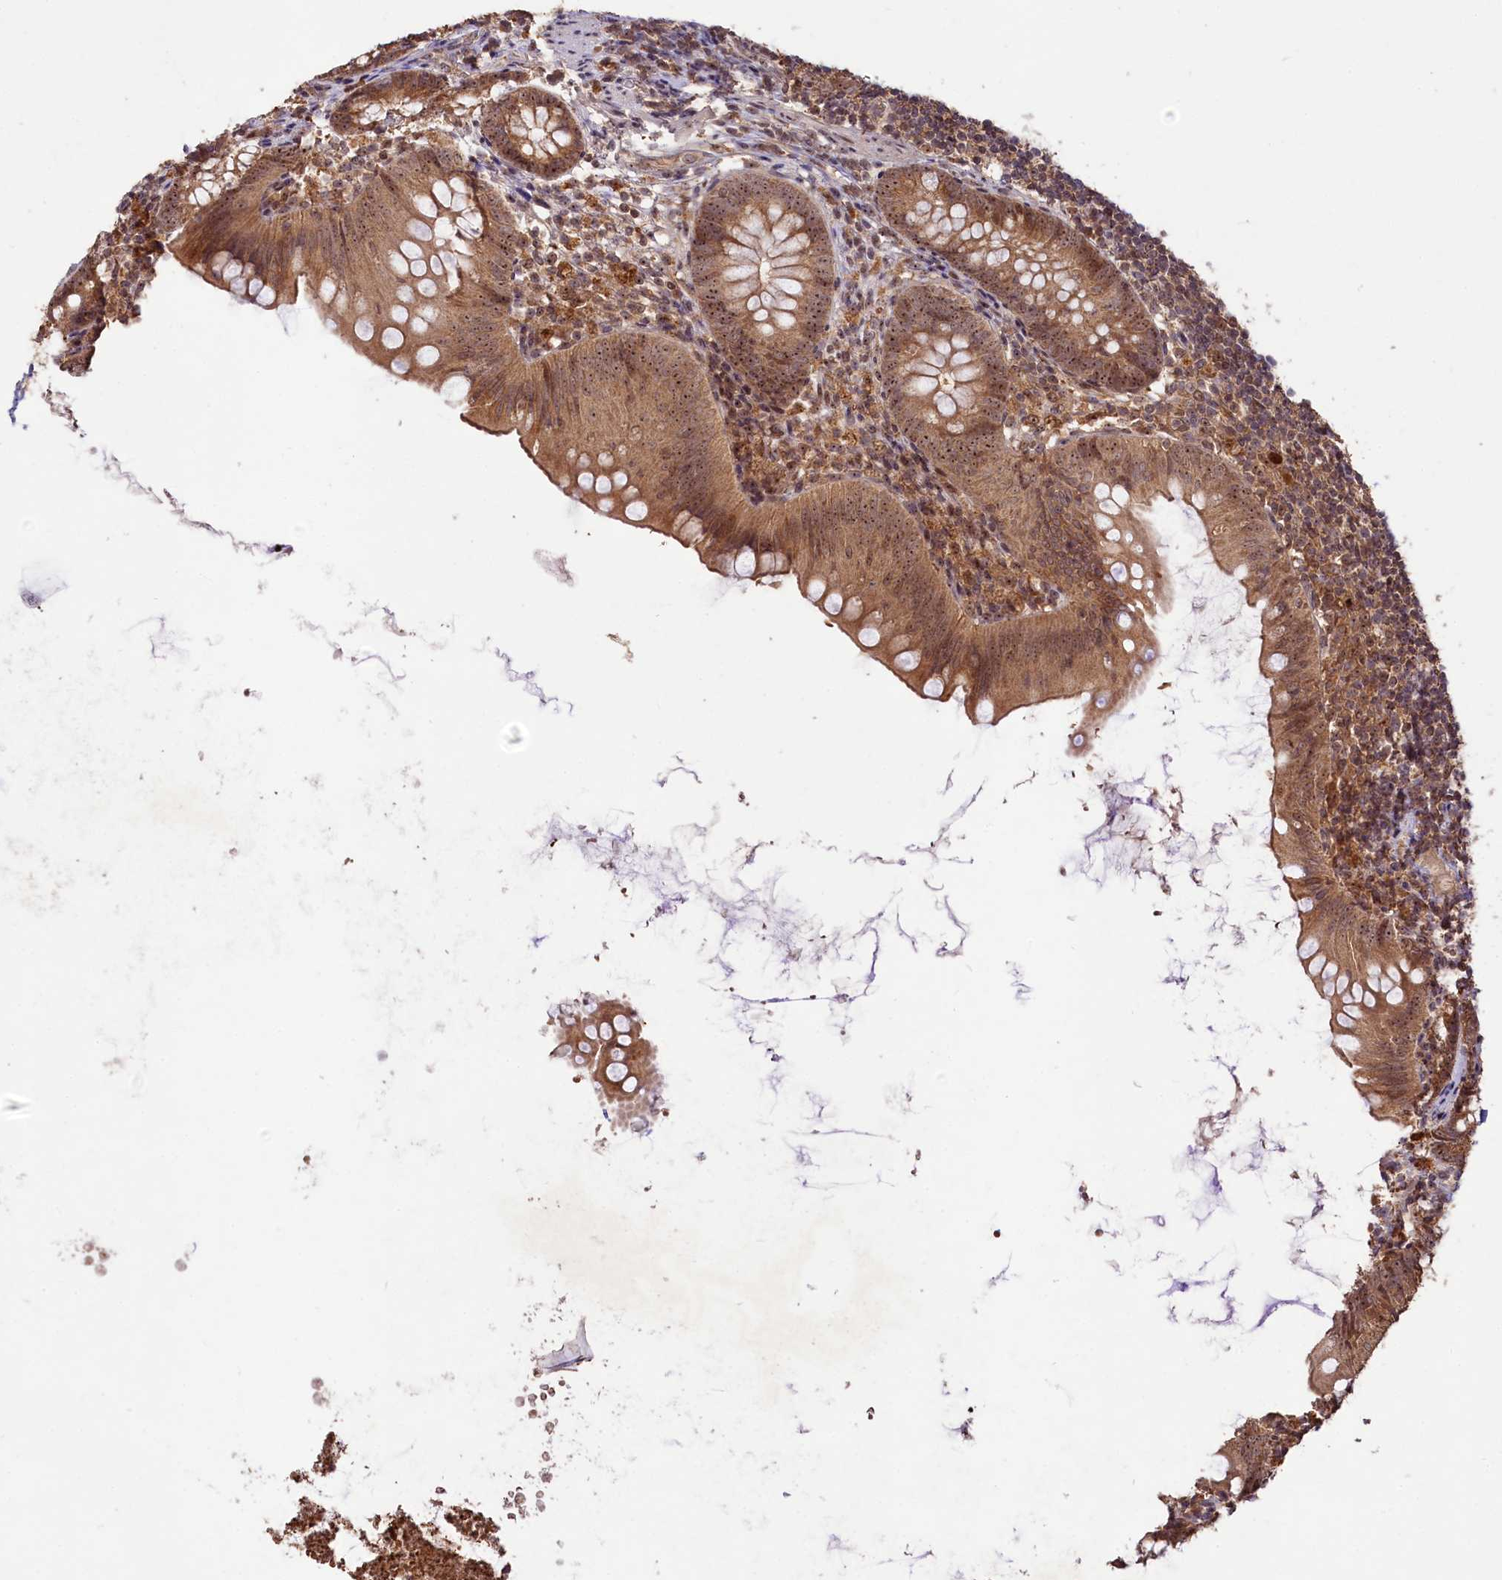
{"staining": {"intensity": "moderate", "quantity": ">75%", "location": "cytoplasmic/membranous,nuclear"}, "tissue": "appendix", "cell_type": "Glandular cells", "image_type": "normal", "snomed": [{"axis": "morphology", "description": "Normal tissue, NOS"}, {"axis": "topography", "description": "Appendix"}], "caption": "The photomicrograph reveals immunohistochemical staining of unremarkable appendix. There is moderate cytoplasmic/membranous,nuclear positivity is present in about >75% of glandular cells.", "gene": "RRP8", "patient": {"sex": "female", "age": 62}}